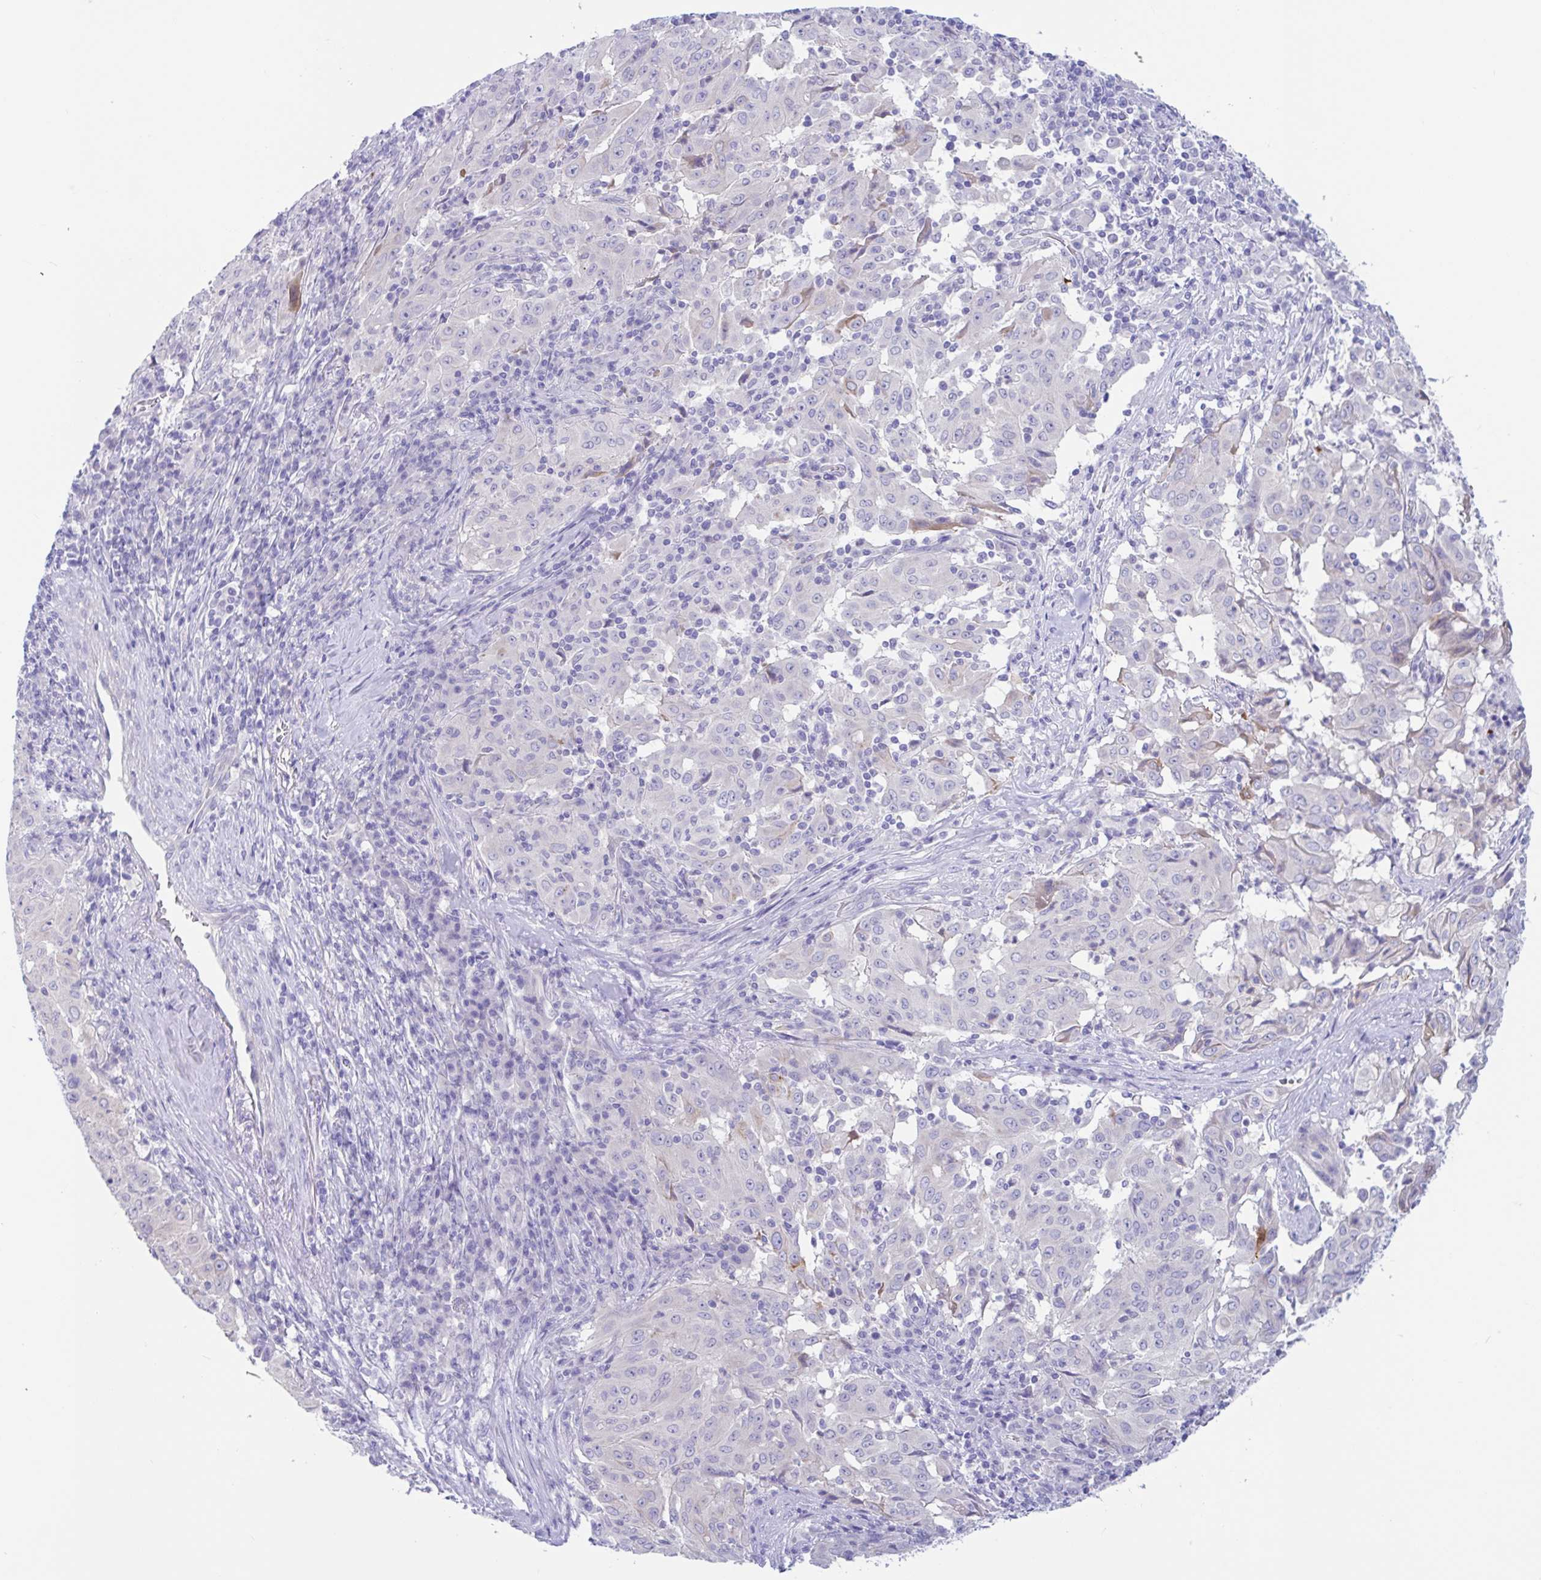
{"staining": {"intensity": "negative", "quantity": "none", "location": "none"}, "tissue": "pancreatic cancer", "cell_type": "Tumor cells", "image_type": "cancer", "snomed": [{"axis": "morphology", "description": "Adenocarcinoma, NOS"}, {"axis": "topography", "description": "Pancreas"}], "caption": "Human pancreatic cancer (adenocarcinoma) stained for a protein using immunohistochemistry (IHC) demonstrates no staining in tumor cells.", "gene": "OR6N2", "patient": {"sex": "male", "age": 63}}